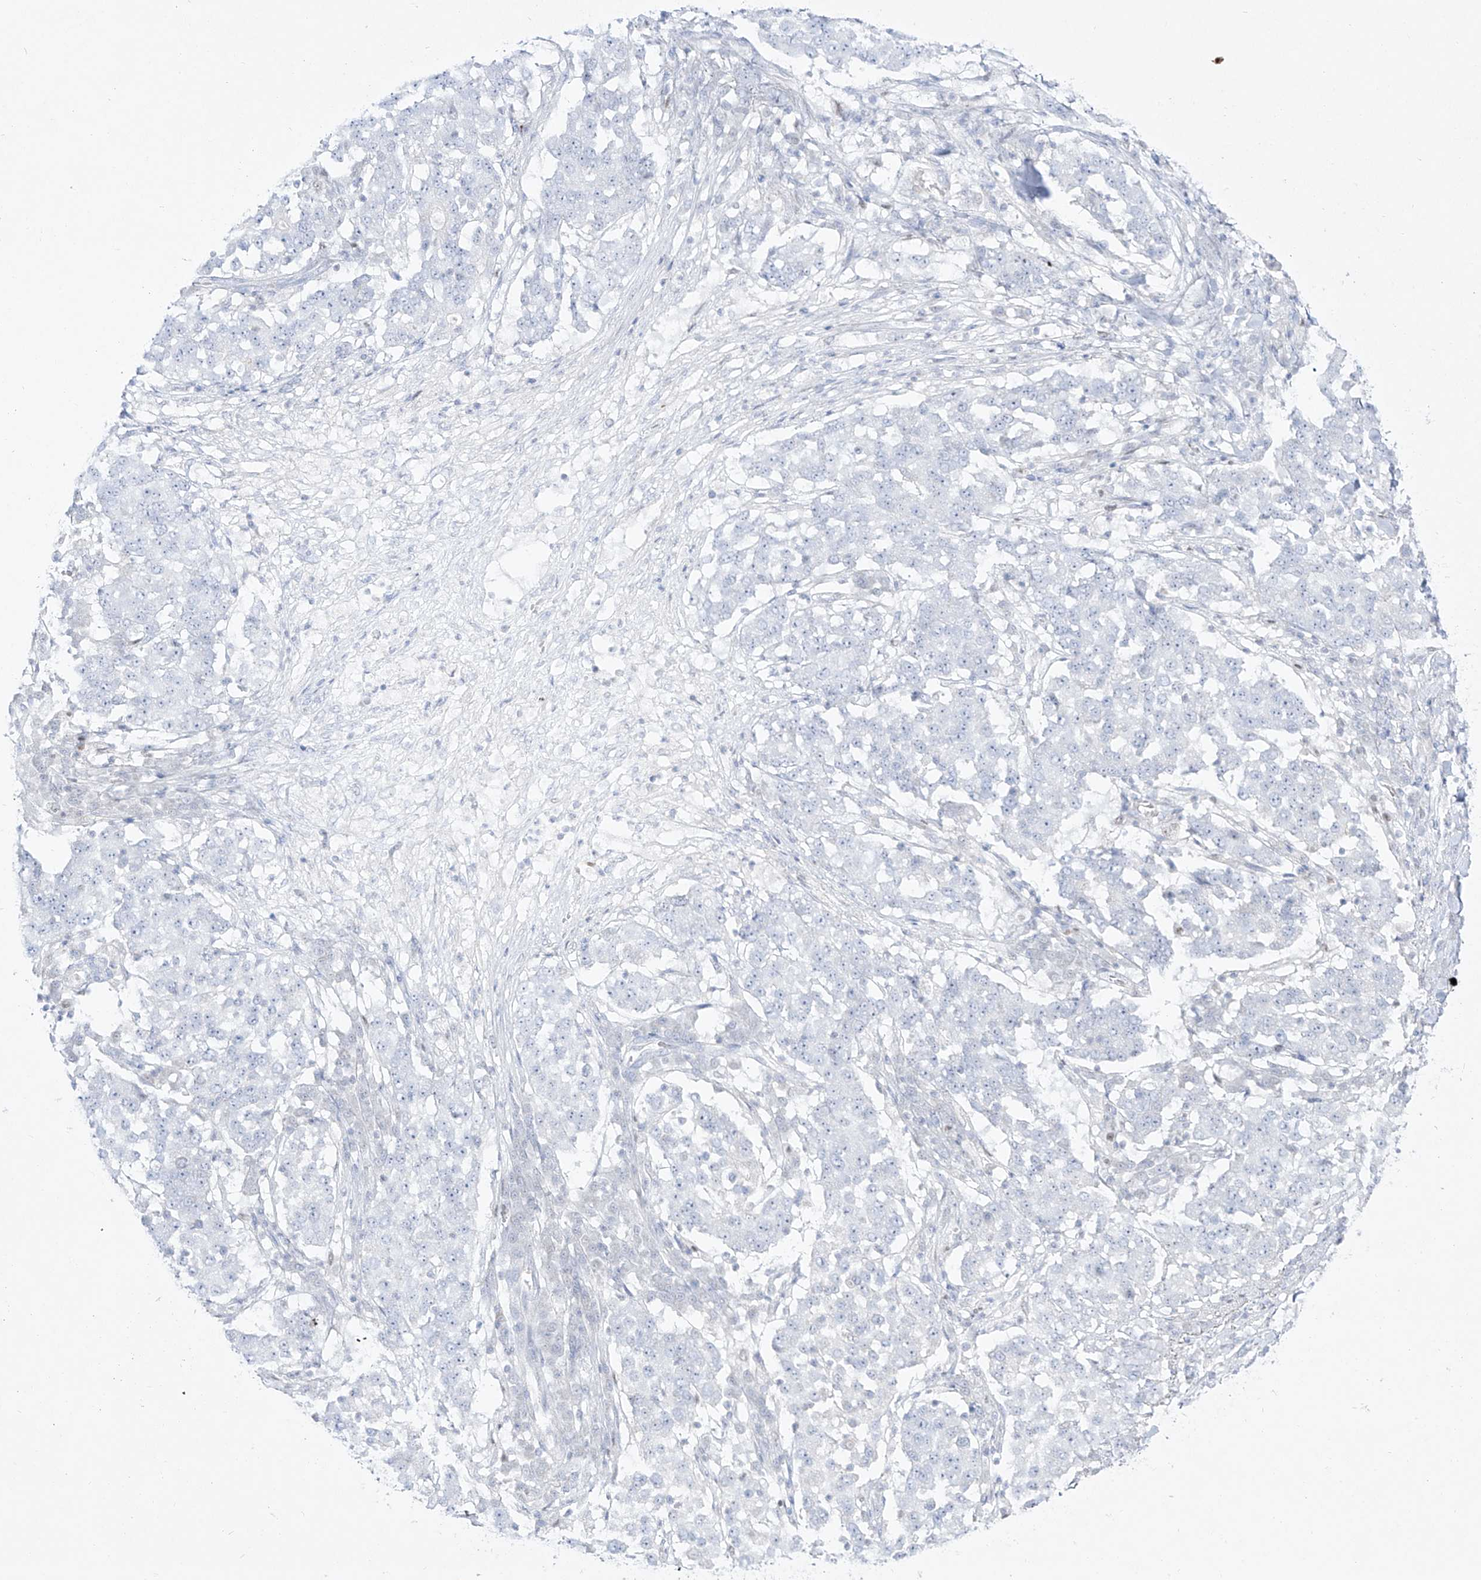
{"staining": {"intensity": "negative", "quantity": "none", "location": "none"}, "tissue": "stomach cancer", "cell_type": "Tumor cells", "image_type": "cancer", "snomed": [{"axis": "morphology", "description": "Adenocarcinoma, NOS"}, {"axis": "topography", "description": "Stomach"}], "caption": "An image of stomach cancer stained for a protein exhibits no brown staining in tumor cells.", "gene": "DMKN", "patient": {"sex": "male", "age": 59}}